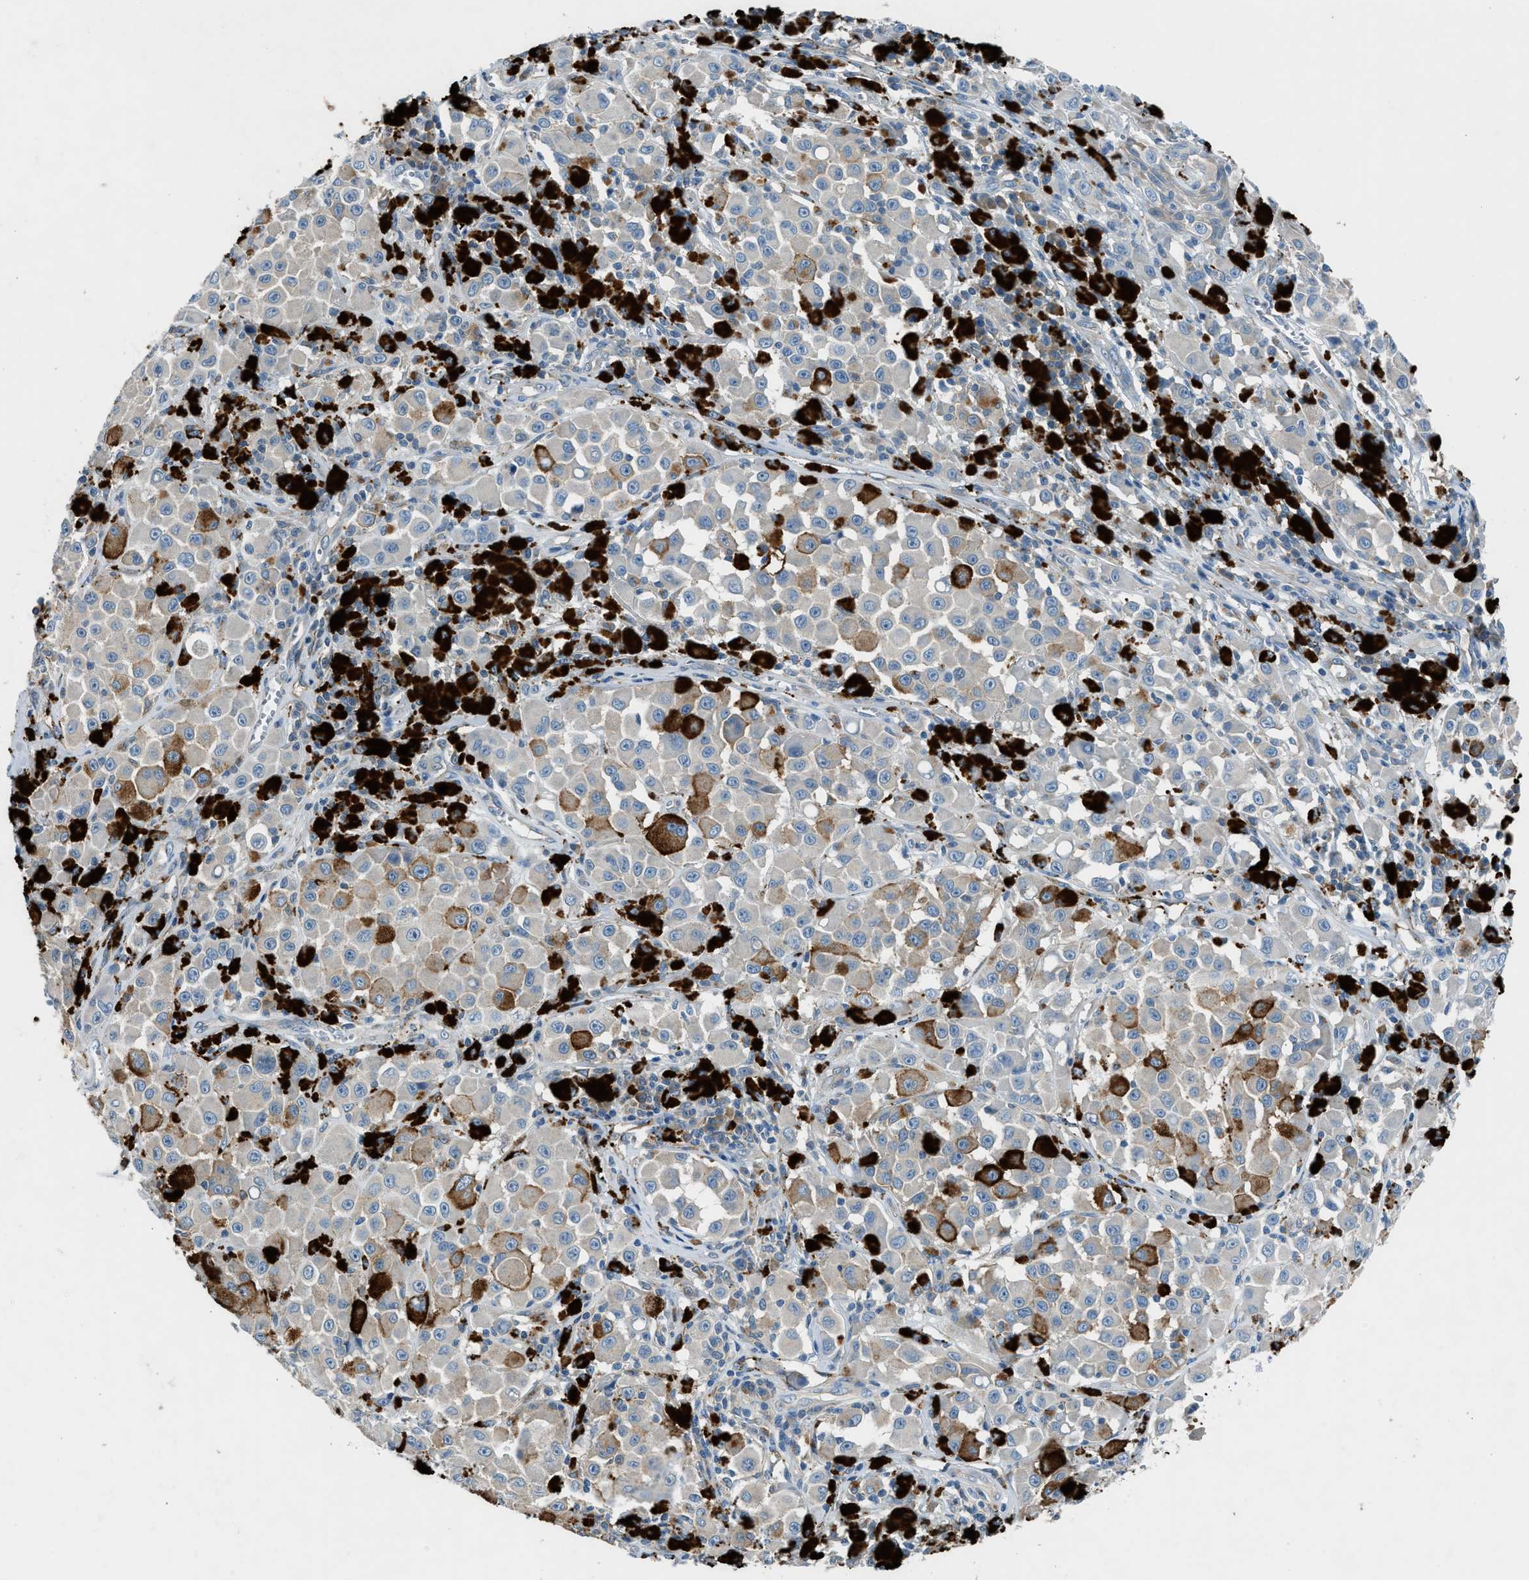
{"staining": {"intensity": "weak", "quantity": "<25%", "location": "cytoplasmic/membranous"}, "tissue": "melanoma", "cell_type": "Tumor cells", "image_type": "cancer", "snomed": [{"axis": "morphology", "description": "Malignant melanoma, NOS"}, {"axis": "topography", "description": "Skin"}], "caption": "IHC image of neoplastic tissue: melanoma stained with DAB (3,3'-diaminobenzidine) reveals no significant protein expression in tumor cells.", "gene": "BMP1", "patient": {"sex": "male", "age": 84}}